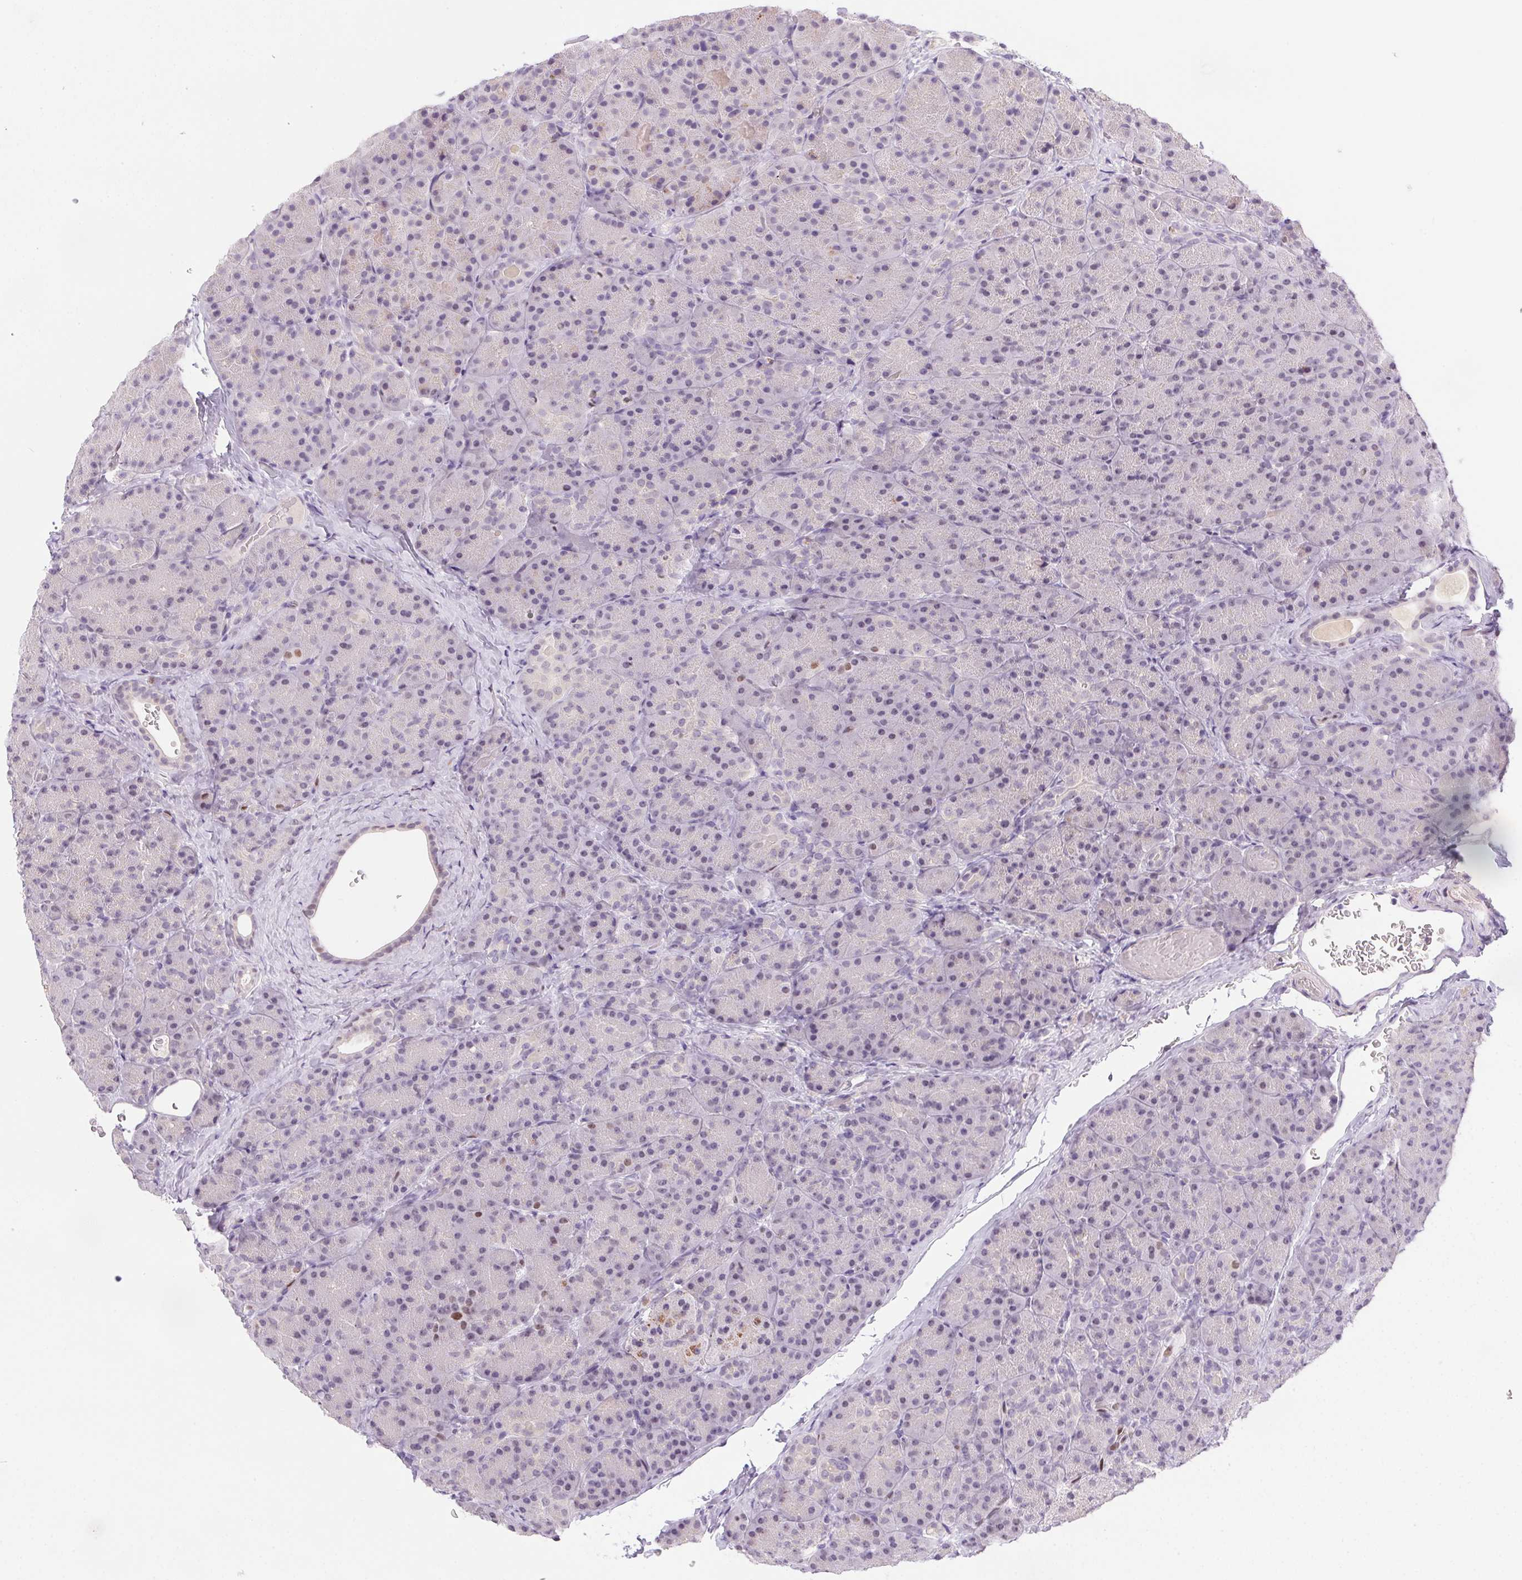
{"staining": {"intensity": "negative", "quantity": "none", "location": "none"}, "tissue": "pancreas", "cell_type": "Exocrine glandular cells", "image_type": "normal", "snomed": [{"axis": "morphology", "description": "Normal tissue, NOS"}, {"axis": "topography", "description": "Pancreas"}], "caption": "The IHC micrograph has no significant expression in exocrine glandular cells of pancreas.", "gene": "SP9", "patient": {"sex": "male", "age": 57}}